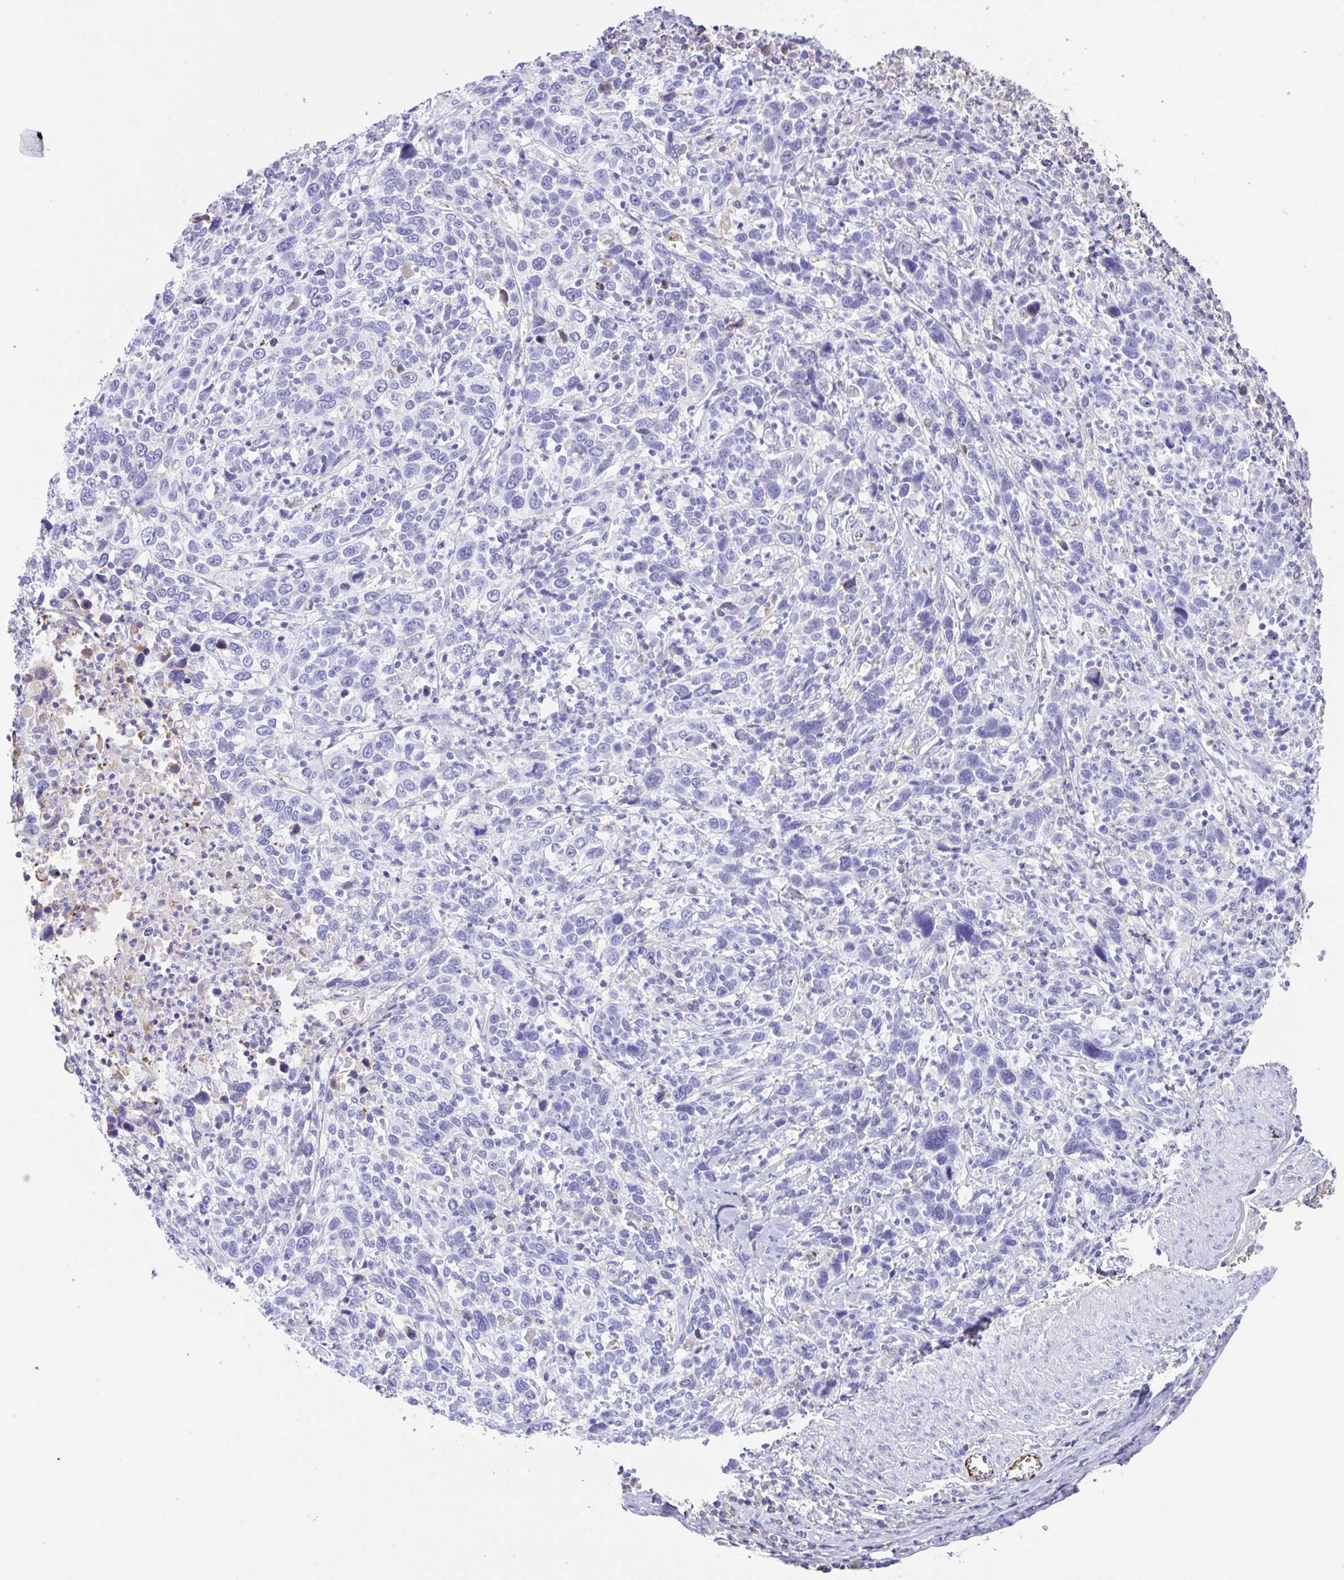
{"staining": {"intensity": "negative", "quantity": "none", "location": "none"}, "tissue": "cervical cancer", "cell_type": "Tumor cells", "image_type": "cancer", "snomed": [{"axis": "morphology", "description": "Squamous cell carcinoma, NOS"}, {"axis": "topography", "description": "Cervix"}], "caption": "IHC micrograph of neoplastic tissue: human squamous cell carcinoma (cervical) stained with DAB reveals no significant protein positivity in tumor cells.", "gene": "HOXC12", "patient": {"sex": "female", "age": 46}}